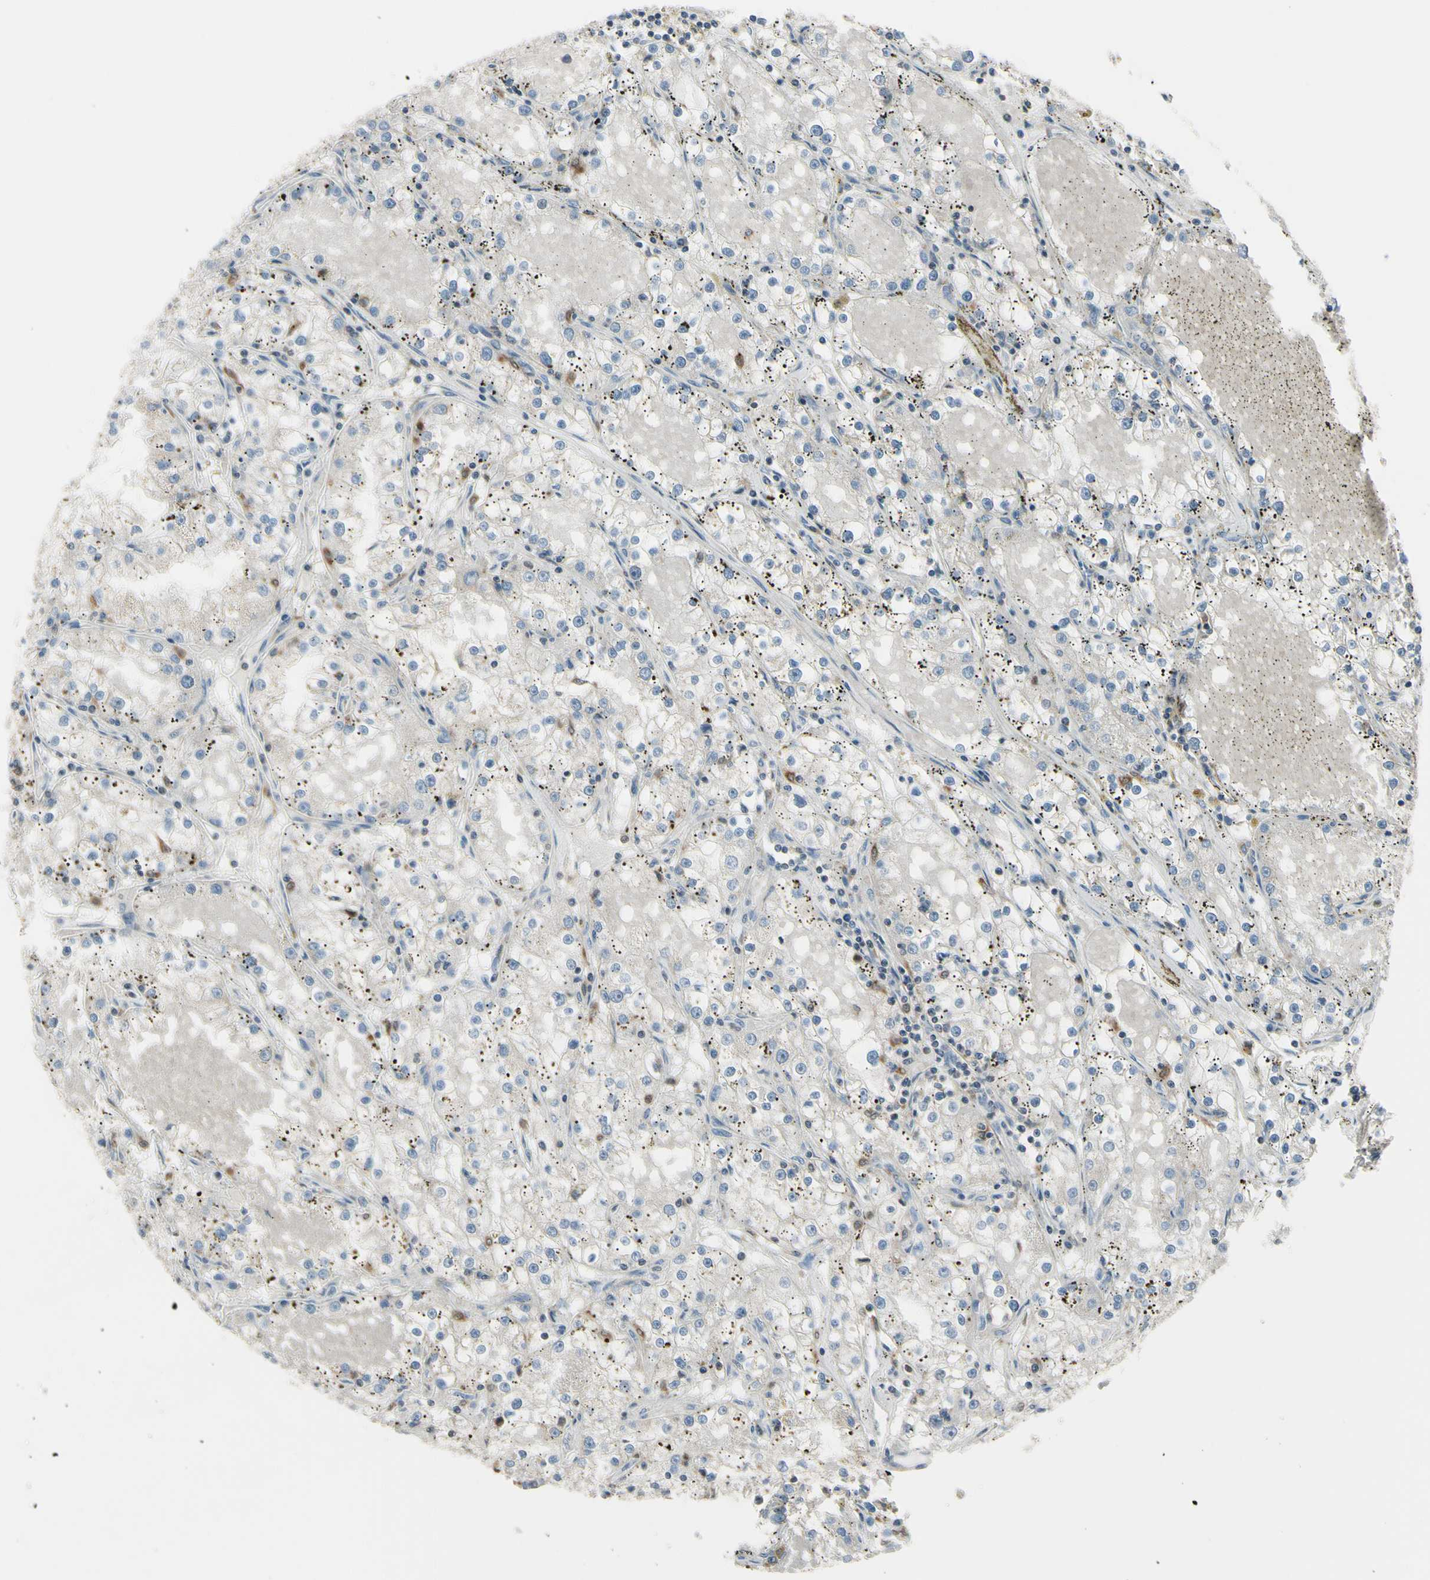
{"staining": {"intensity": "negative", "quantity": "none", "location": "none"}, "tissue": "renal cancer", "cell_type": "Tumor cells", "image_type": "cancer", "snomed": [{"axis": "morphology", "description": "Adenocarcinoma, NOS"}, {"axis": "topography", "description": "Kidney"}], "caption": "The photomicrograph shows no staining of tumor cells in adenocarcinoma (renal).", "gene": "CYRIB", "patient": {"sex": "male", "age": 56}}